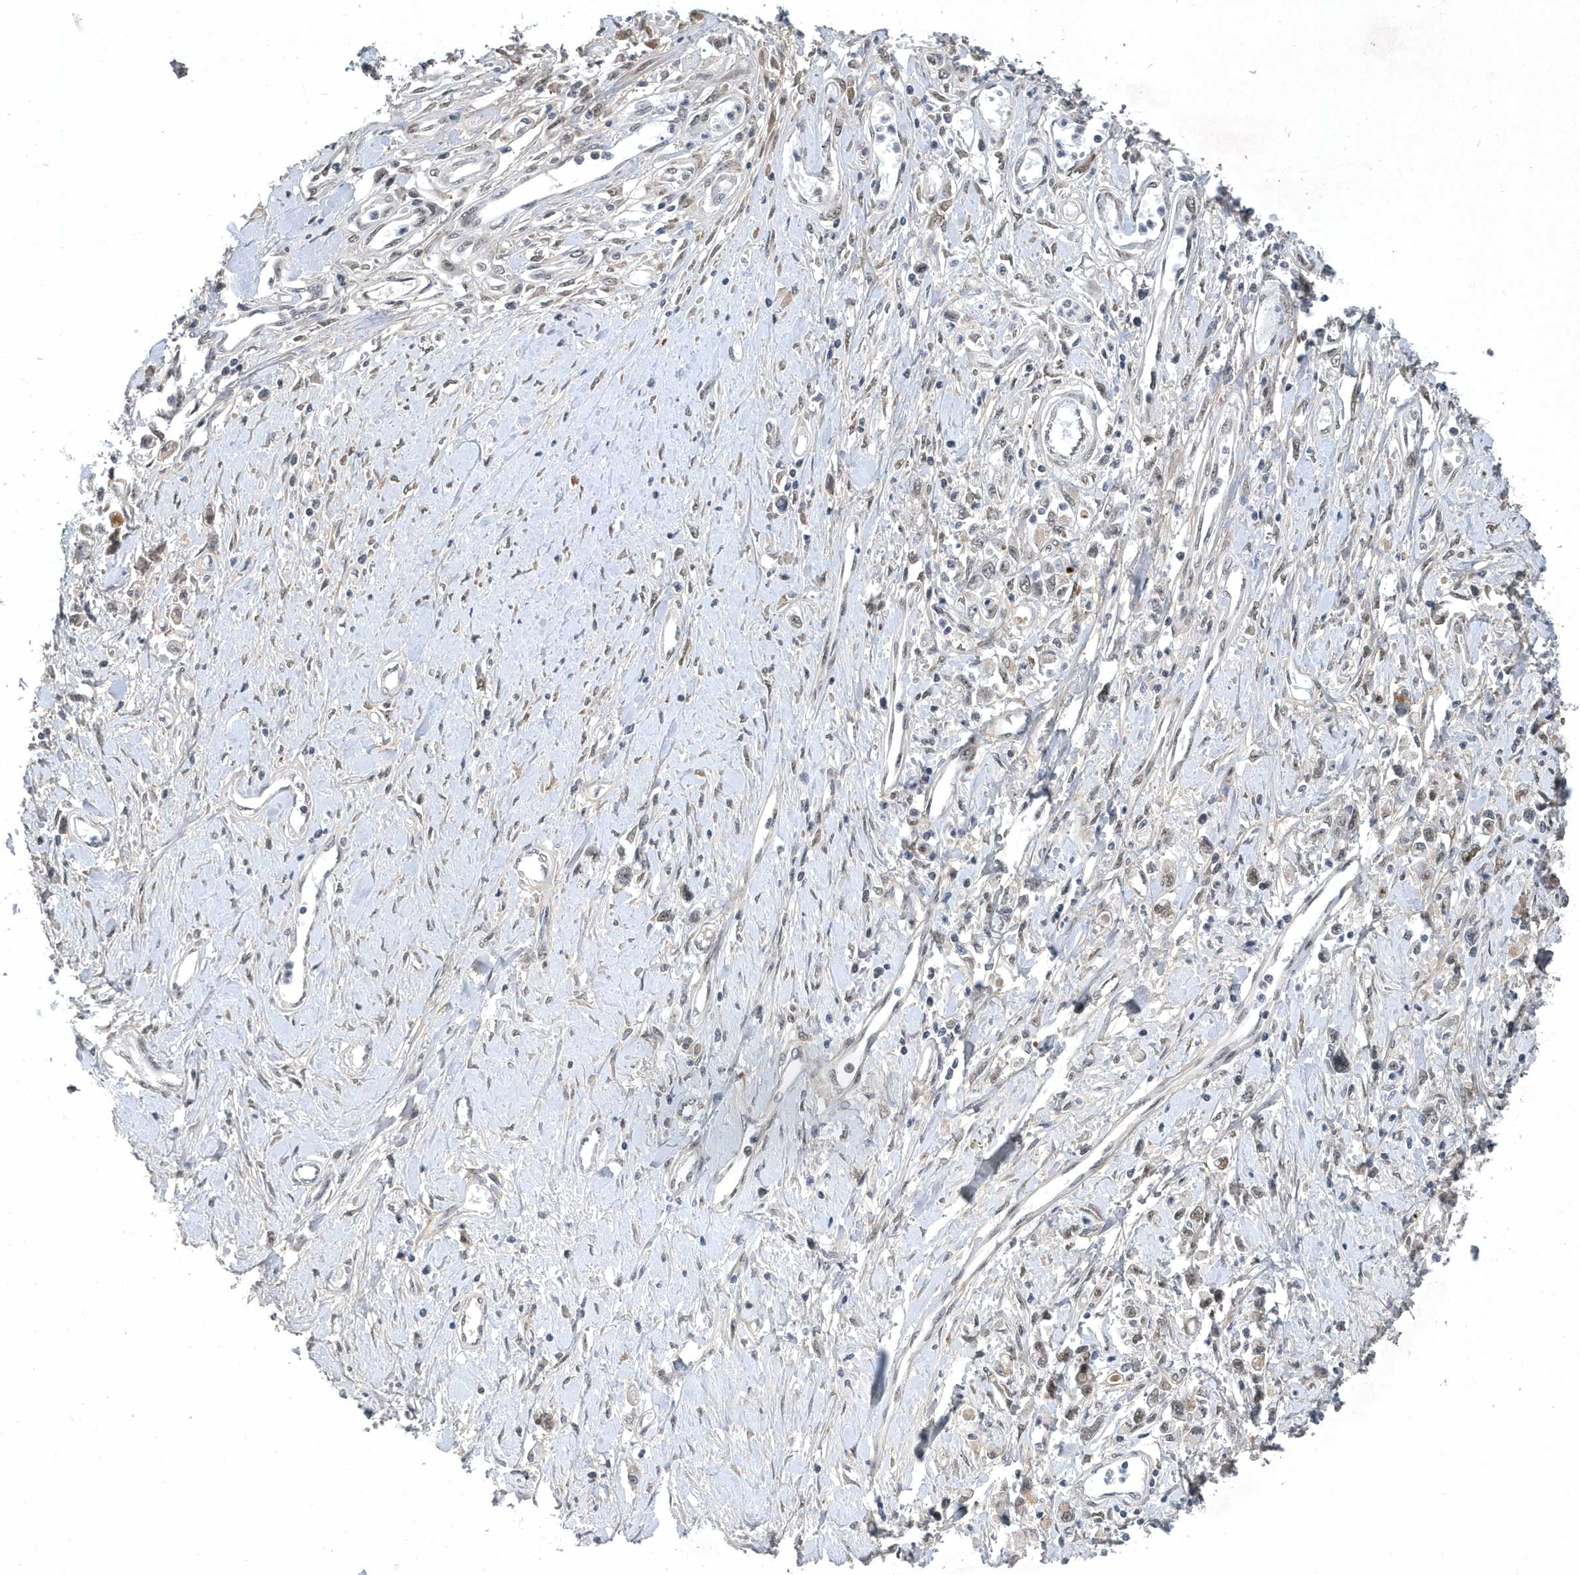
{"staining": {"intensity": "negative", "quantity": "none", "location": "none"}, "tissue": "stomach cancer", "cell_type": "Tumor cells", "image_type": "cancer", "snomed": [{"axis": "morphology", "description": "Adenocarcinoma, NOS"}, {"axis": "topography", "description": "Stomach"}], "caption": "There is no significant positivity in tumor cells of stomach adenocarcinoma. (Stains: DAB (3,3'-diaminobenzidine) immunohistochemistry with hematoxylin counter stain, Microscopy: brightfield microscopy at high magnification).", "gene": "FAM217A", "patient": {"sex": "female", "age": 76}}